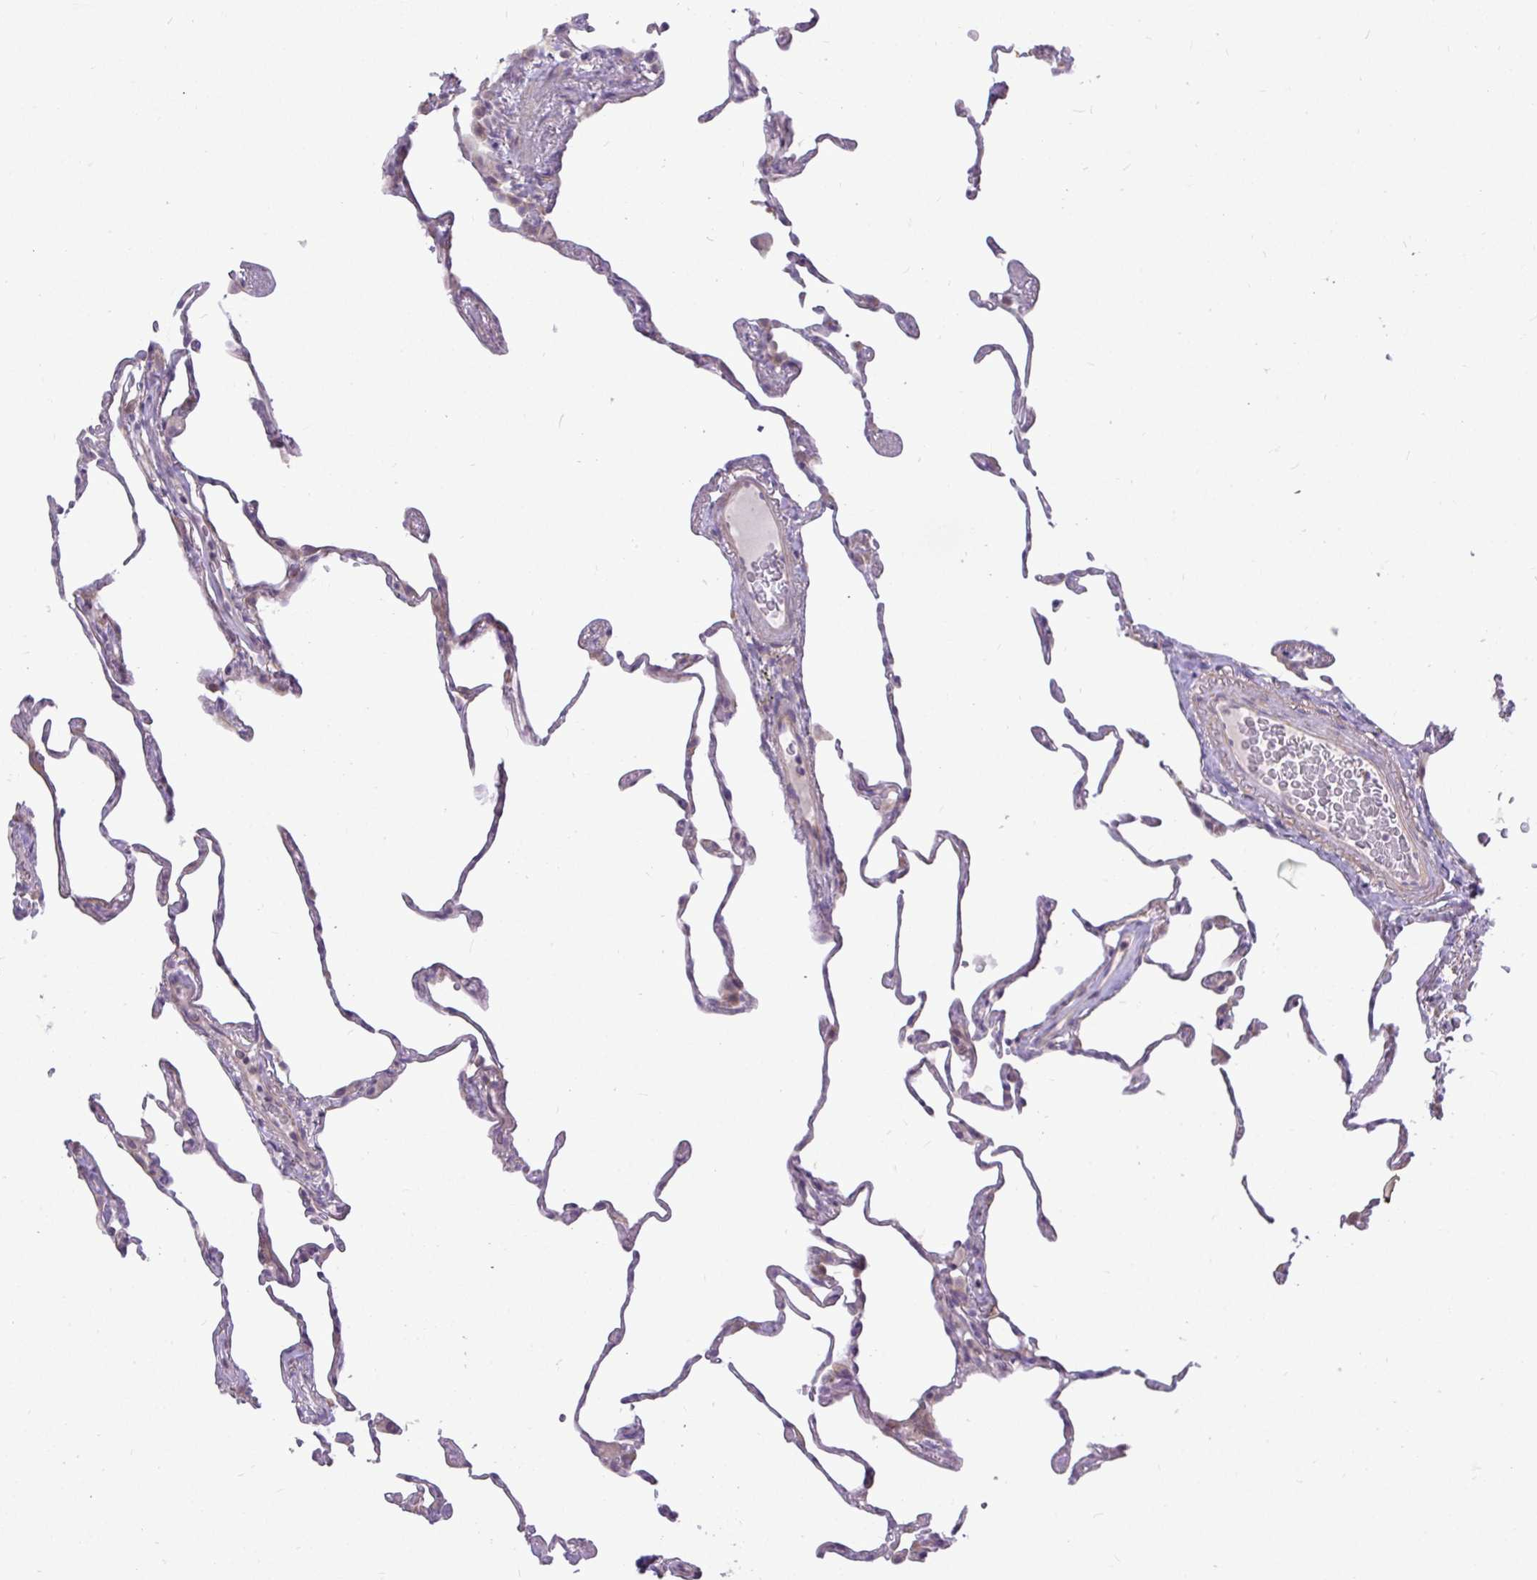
{"staining": {"intensity": "weak", "quantity": "<25%", "location": "cytoplasmic/membranous"}, "tissue": "lung", "cell_type": "Alveolar cells", "image_type": "normal", "snomed": [{"axis": "morphology", "description": "Normal tissue, NOS"}, {"axis": "topography", "description": "Lung"}], "caption": "Immunohistochemistry histopathology image of benign lung: human lung stained with DAB exhibits no significant protein expression in alveolar cells.", "gene": "STRIP1", "patient": {"sex": "female", "age": 57}}